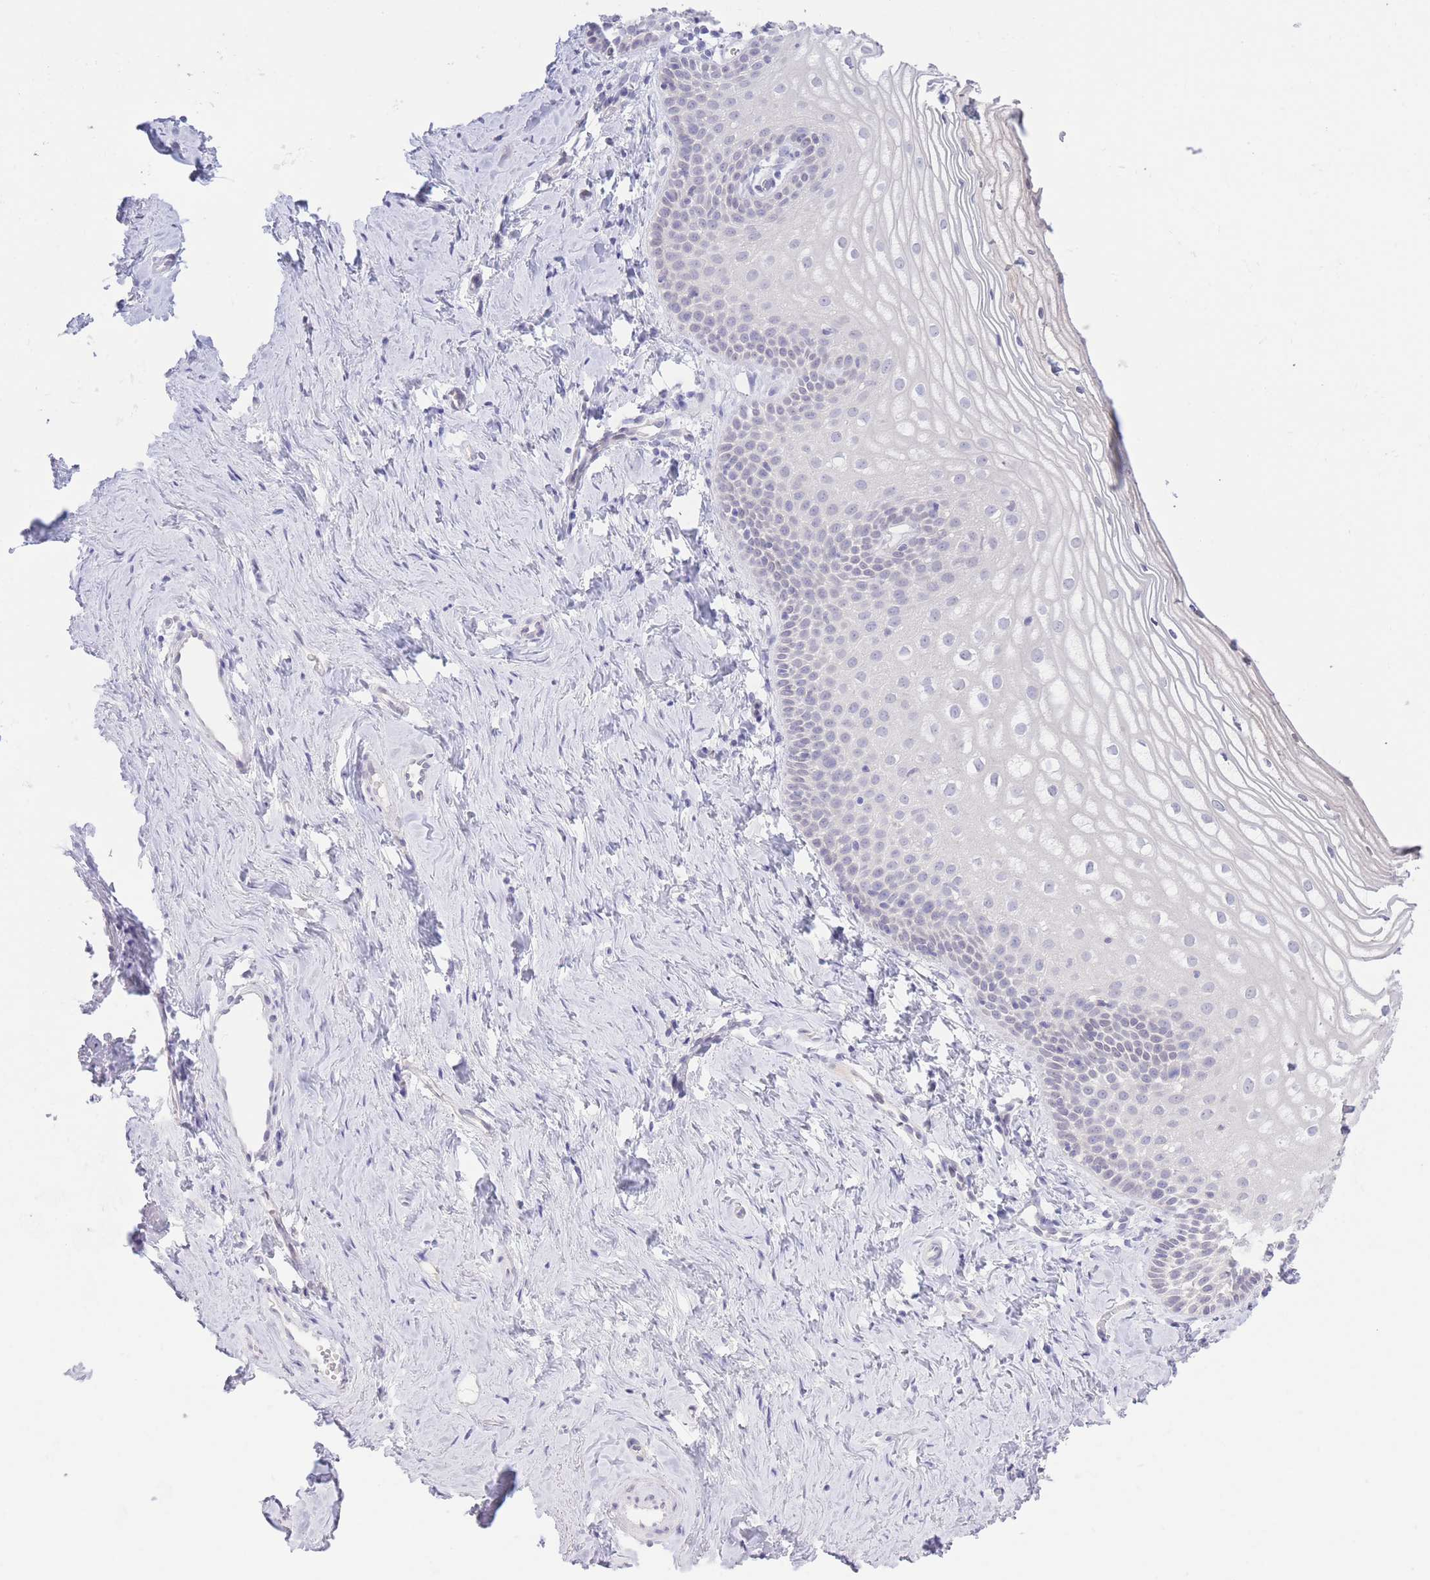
{"staining": {"intensity": "negative", "quantity": "none", "location": "none"}, "tissue": "vagina", "cell_type": "Squamous epithelial cells", "image_type": "normal", "snomed": [{"axis": "morphology", "description": "Normal tissue, NOS"}, {"axis": "topography", "description": "Vagina"}], "caption": "There is no significant staining in squamous epithelial cells of vagina. (DAB IHC visualized using brightfield microscopy, high magnification).", "gene": "LCLAT1", "patient": {"sex": "female", "age": 56}}